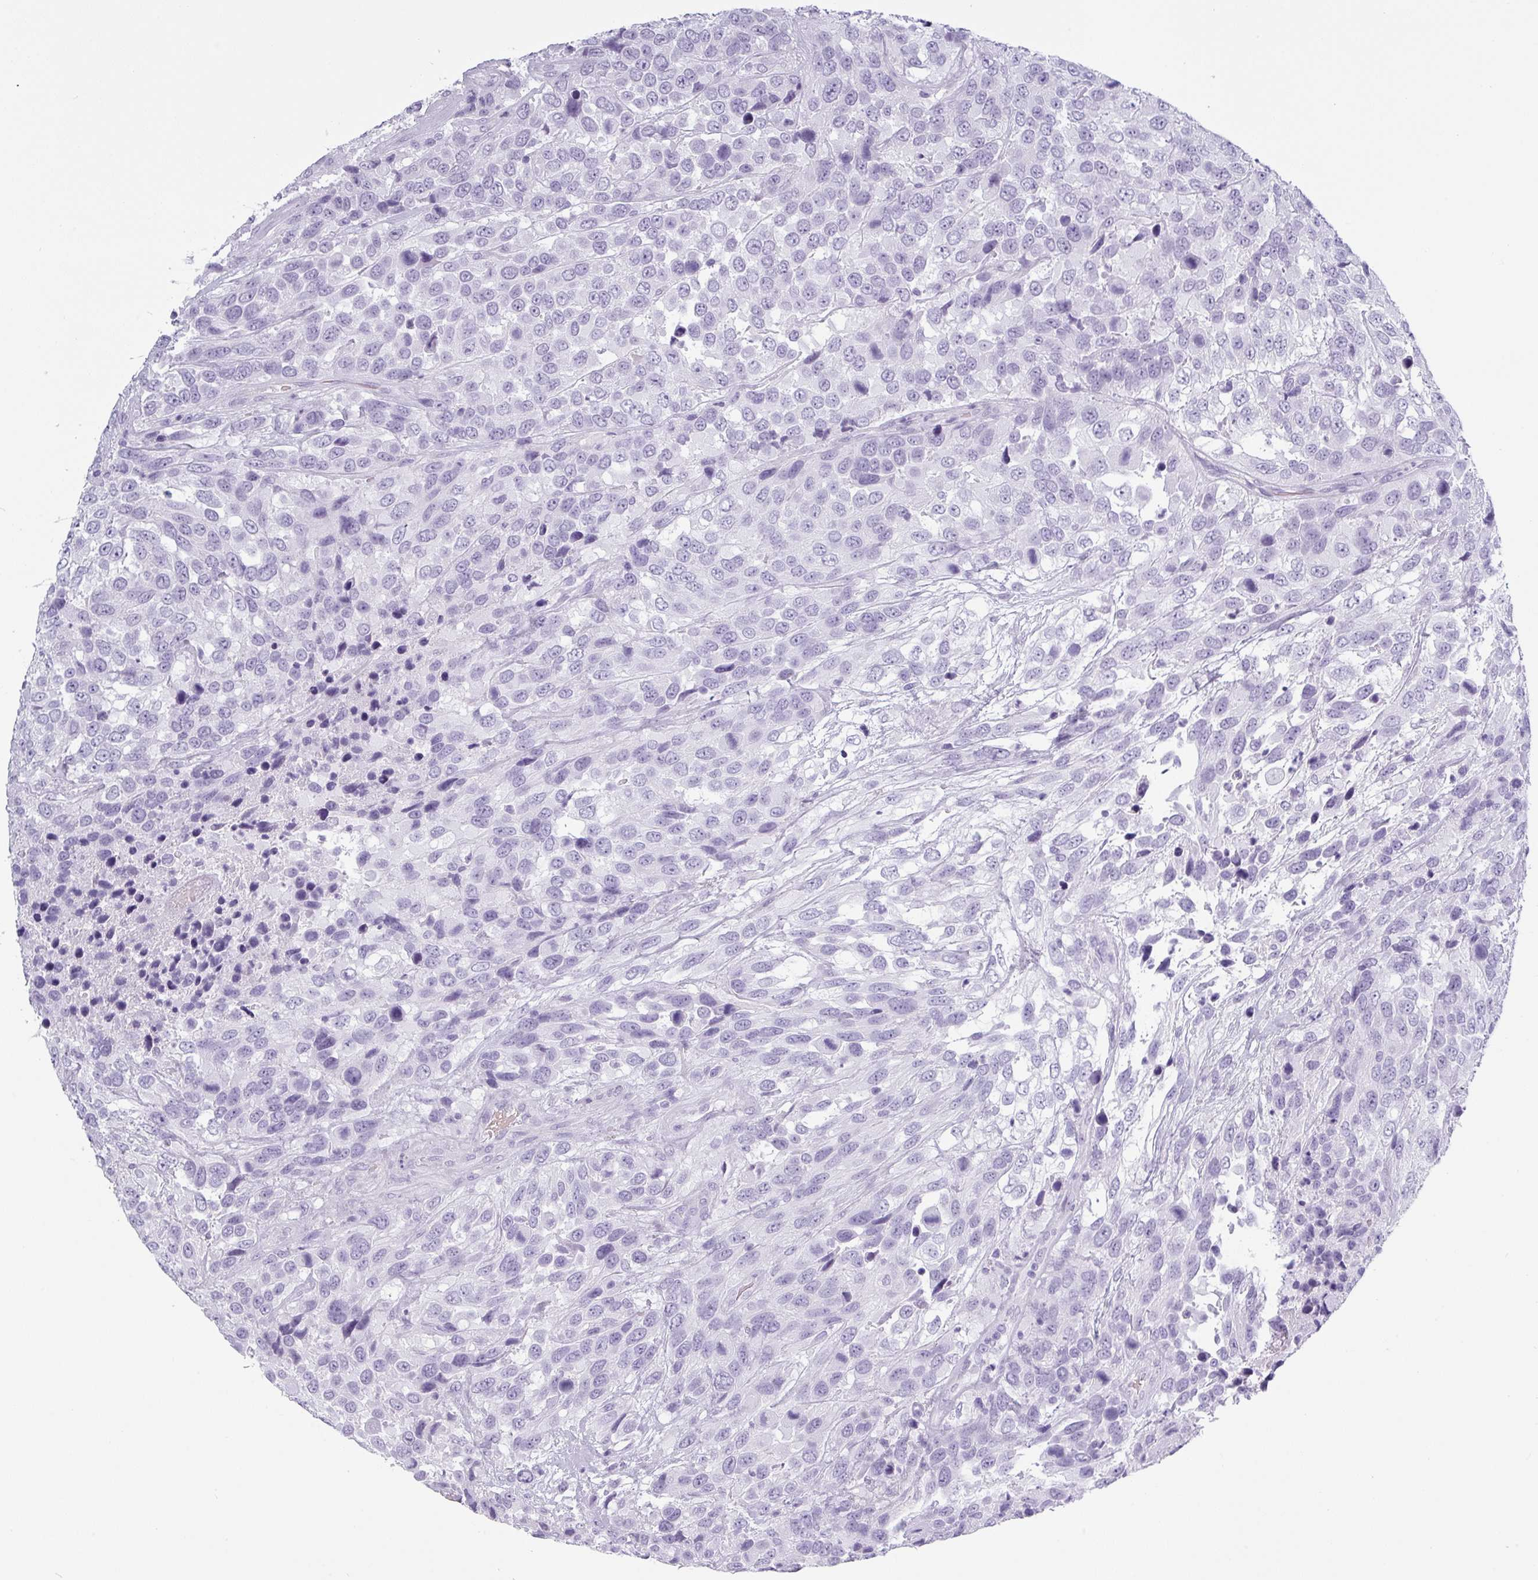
{"staining": {"intensity": "negative", "quantity": "none", "location": "none"}, "tissue": "urothelial cancer", "cell_type": "Tumor cells", "image_type": "cancer", "snomed": [{"axis": "morphology", "description": "Urothelial carcinoma, High grade"}, {"axis": "topography", "description": "Urinary bladder"}], "caption": "The photomicrograph shows no staining of tumor cells in high-grade urothelial carcinoma. Brightfield microscopy of immunohistochemistry stained with DAB (brown) and hematoxylin (blue), captured at high magnification.", "gene": "CRYBB2", "patient": {"sex": "female", "age": 70}}